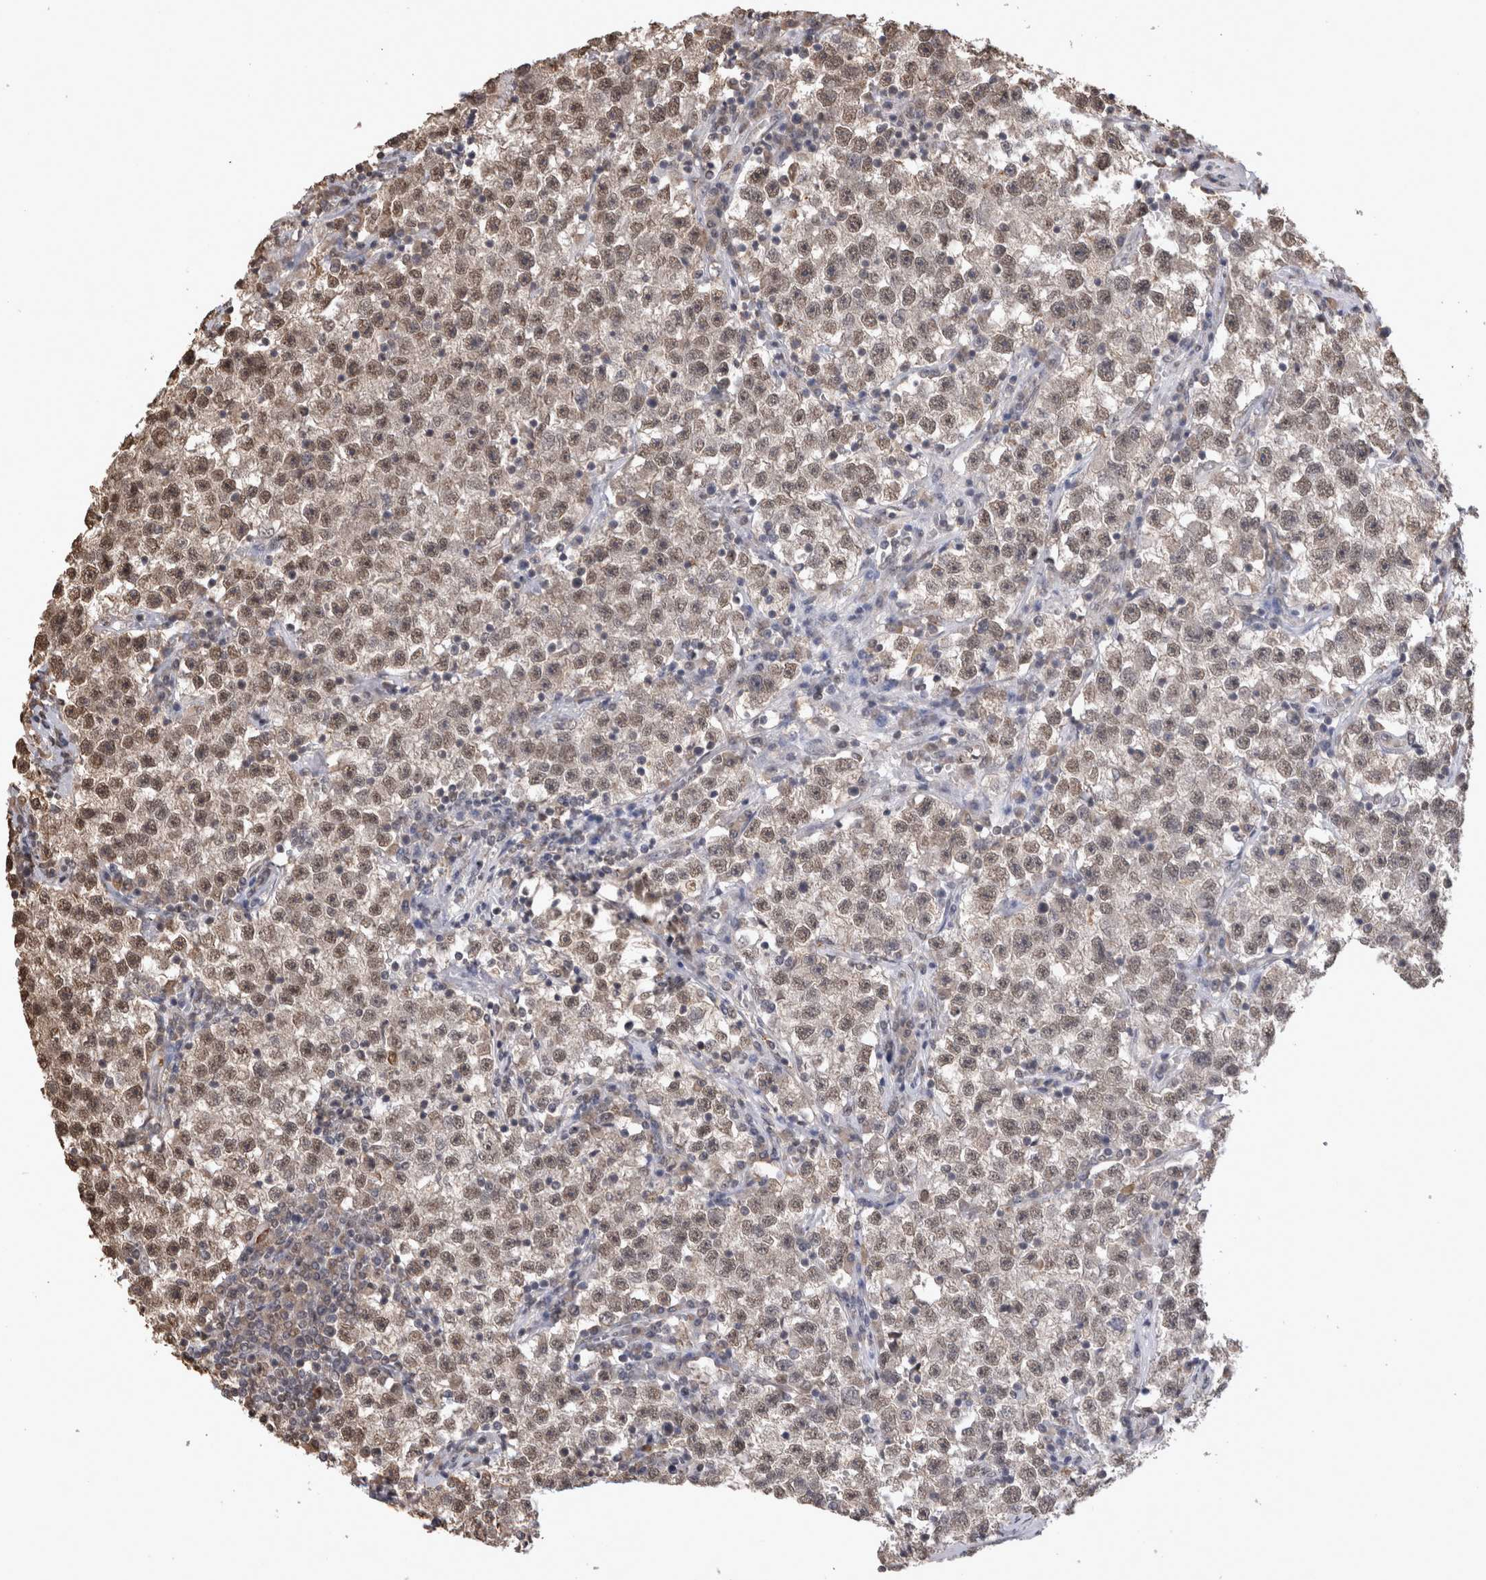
{"staining": {"intensity": "weak", "quantity": "25%-75%", "location": "nuclear"}, "tissue": "testis cancer", "cell_type": "Tumor cells", "image_type": "cancer", "snomed": [{"axis": "morphology", "description": "Seminoma, NOS"}, {"axis": "topography", "description": "Testis"}], "caption": "Tumor cells show weak nuclear staining in about 25%-75% of cells in testis cancer (seminoma).", "gene": "PAK4", "patient": {"sex": "male", "age": 22}}